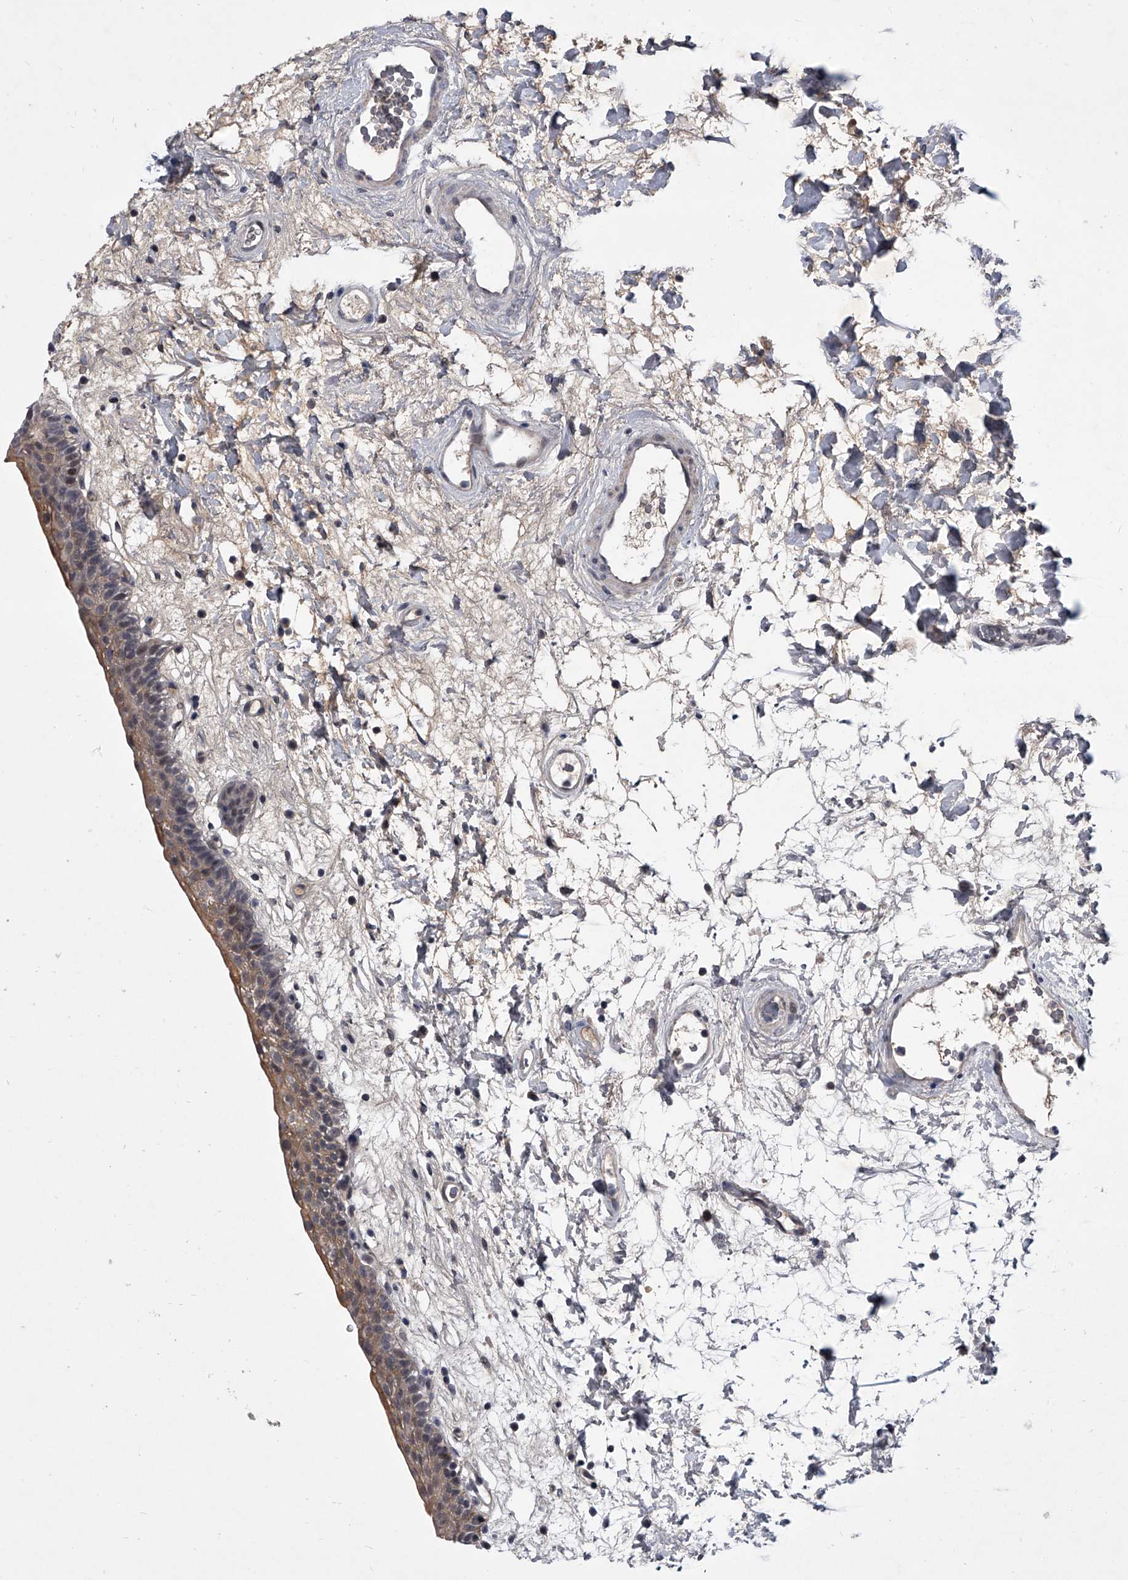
{"staining": {"intensity": "moderate", "quantity": "<25%", "location": "cytoplasmic/membranous"}, "tissue": "urinary bladder", "cell_type": "Urothelial cells", "image_type": "normal", "snomed": [{"axis": "morphology", "description": "Normal tissue, NOS"}, {"axis": "topography", "description": "Urinary bladder"}], "caption": "Urinary bladder stained with DAB immunohistochemistry reveals low levels of moderate cytoplasmic/membranous staining in approximately <25% of urothelial cells. The protein is stained brown, and the nuclei are stained in blue (DAB IHC with brightfield microscopy, high magnification).", "gene": "ZNF76", "patient": {"sex": "male", "age": 83}}